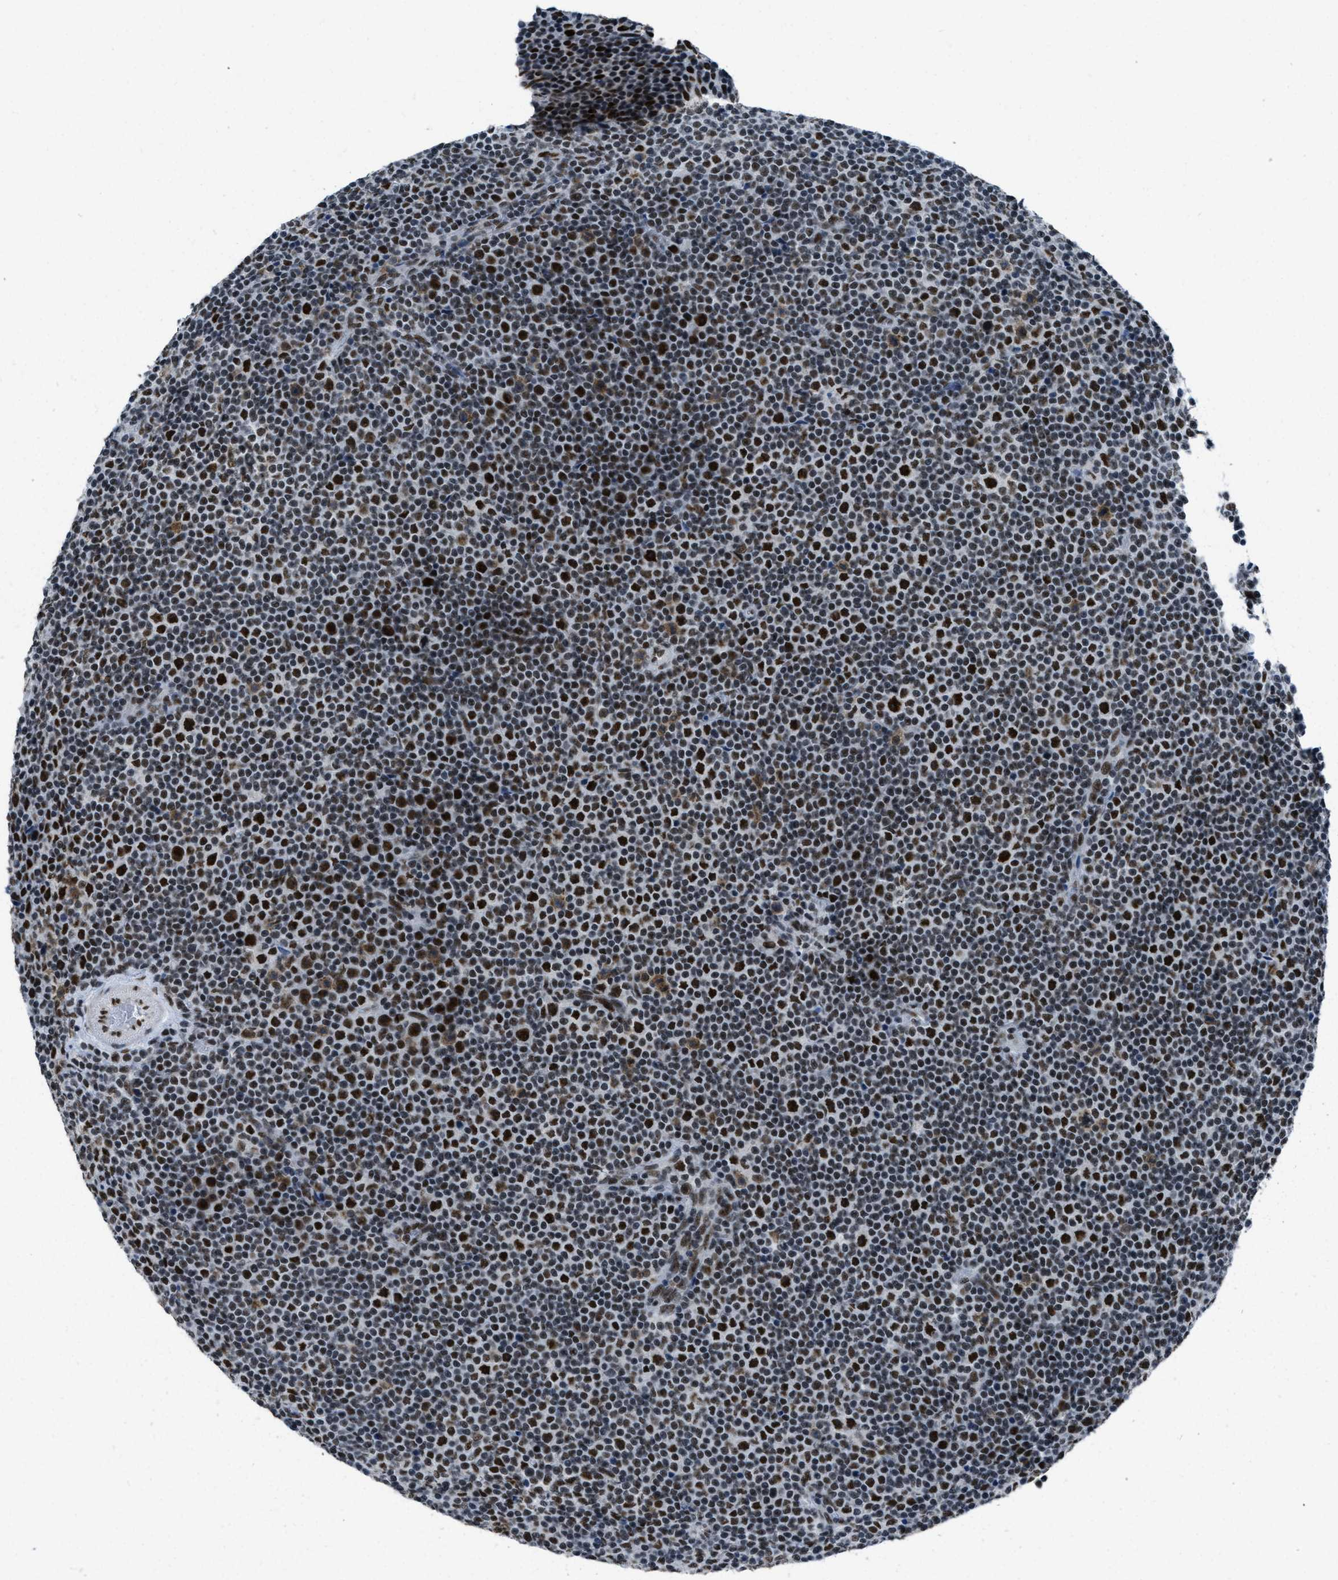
{"staining": {"intensity": "strong", "quantity": "25%-75%", "location": "nuclear"}, "tissue": "lymphoma", "cell_type": "Tumor cells", "image_type": "cancer", "snomed": [{"axis": "morphology", "description": "Malignant lymphoma, non-Hodgkin's type, Low grade"}, {"axis": "topography", "description": "Lymph node"}], "caption": "IHC micrograph of low-grade malignant lymphoma, non-Hodgkin's type stained for a protein (brown), which demonstrates high levels of strong nuclear staining in approximately 25%-75% of tumor cells.", "gene": "GATAD2B", "patient": {"sex": "female", "age": 67}}